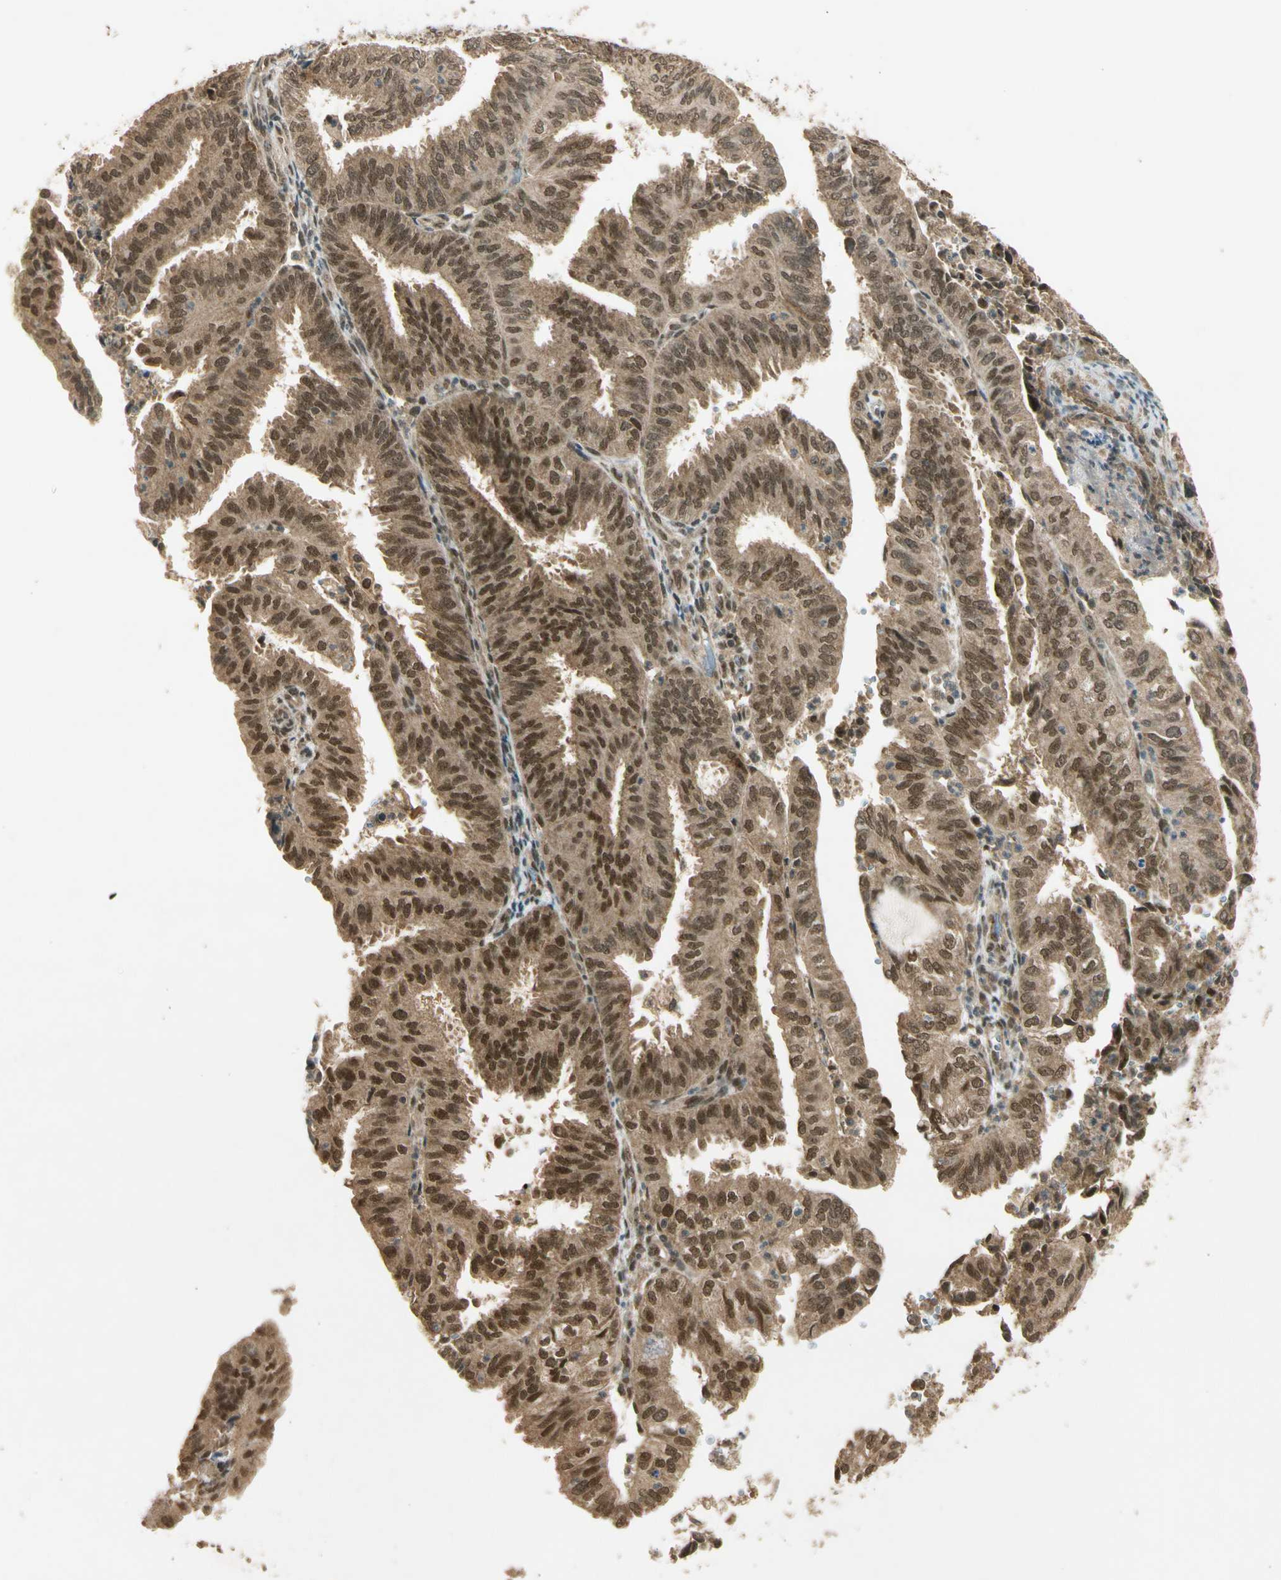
{"staining": {"intensity": "moderate", "quantity": ">75%", "location": "cytoplasmic/membranous,nuclear"}, "tissue": "endometrial cancer", "cell_type": "Tumor cells", "image_type": "cancer", "snomed": [{"axis": "morphology", "description": "Adenocarcinoma, NOS"}, {"axis": "topography", "description": "Uterus"}], "caption": "This image exhibits immunohistochemistry (IHC) staining of endometrial cancer (adenocarcinoma), with medium moderate cytoplasmic/membranous and nuclear staining in about >75% of tumor cells.", "gene": "ZNF135", "patient": {"sex": "female", "age": 60}}